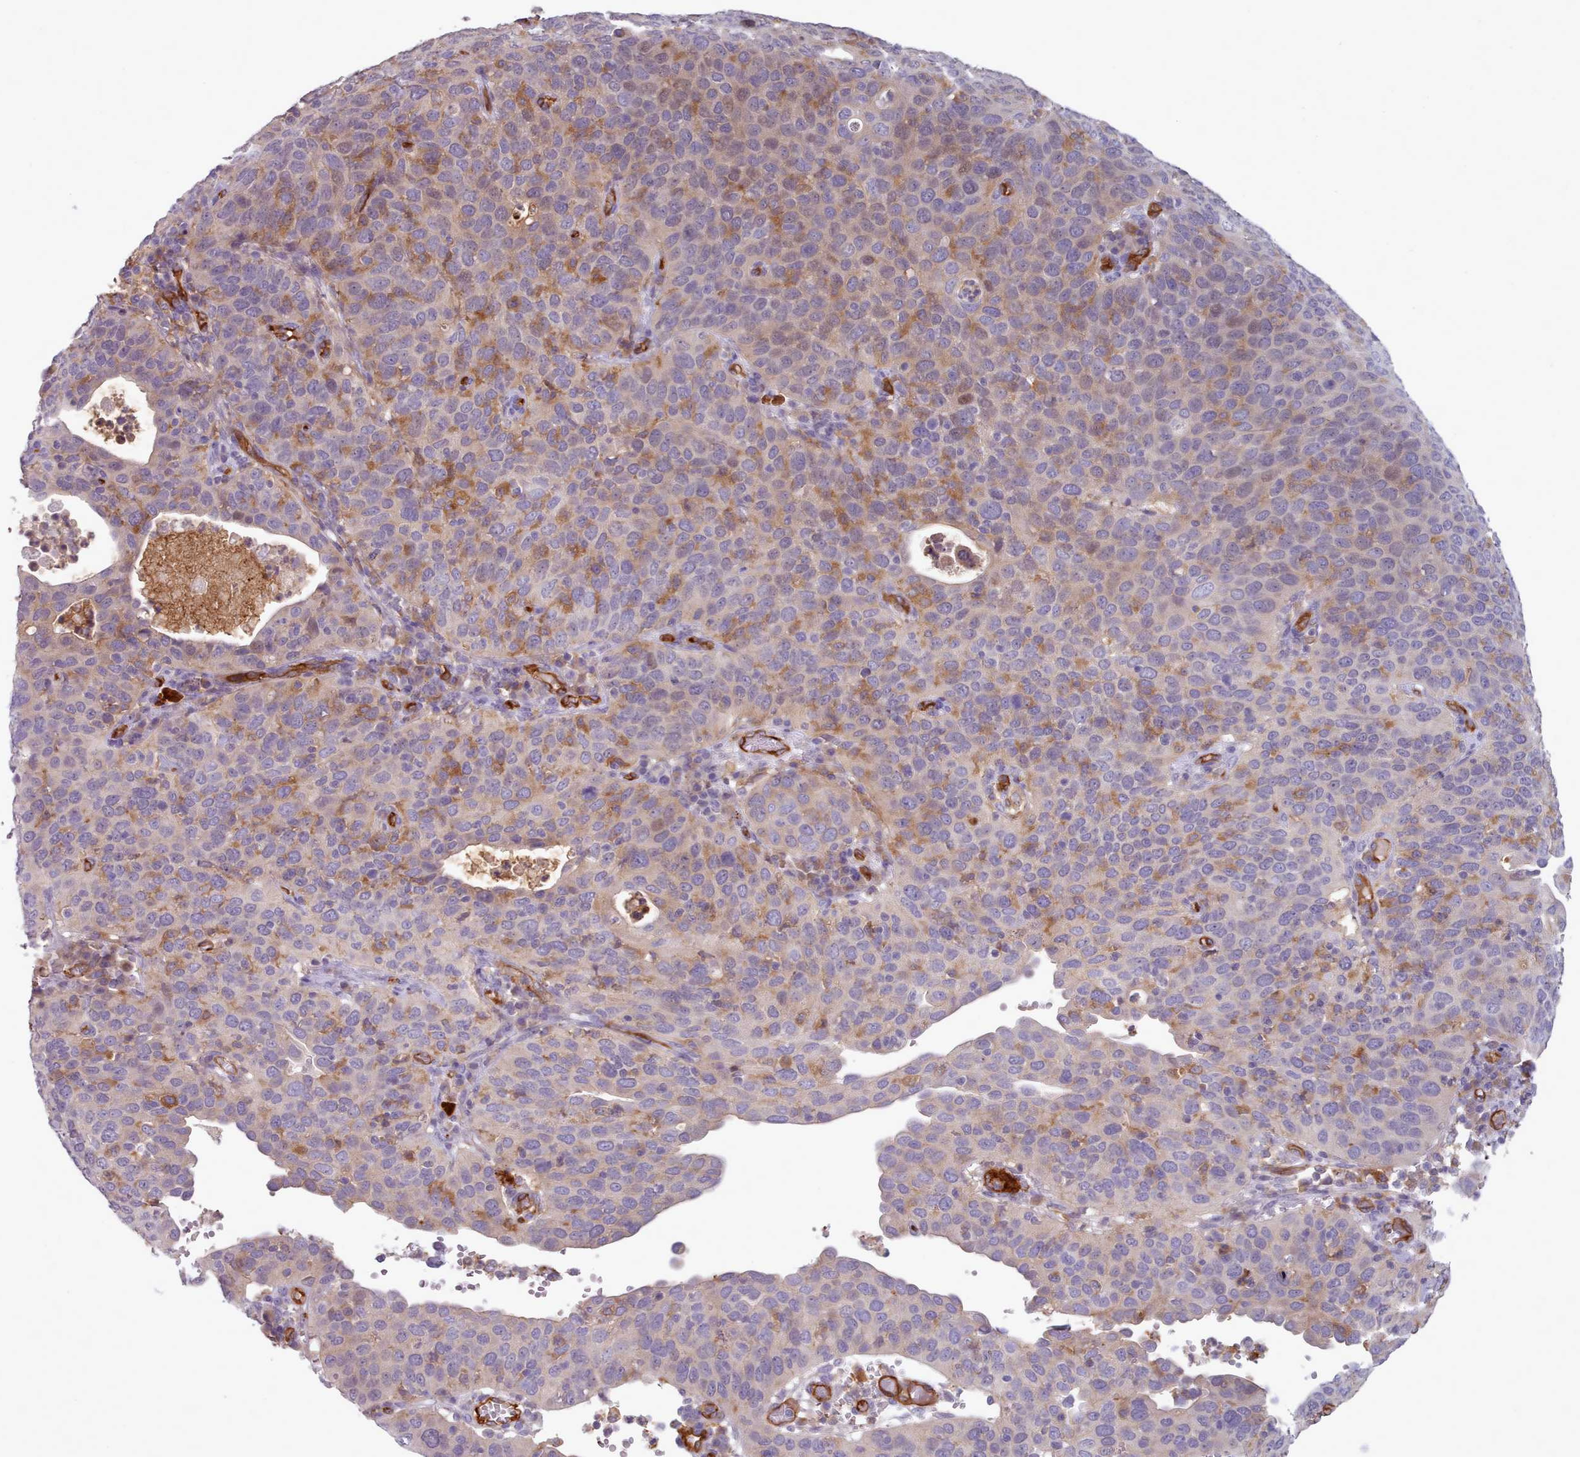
{"staining": {"intensity": "moderate", "quantity": "25%-75%", "location": "cytoplasmic/membranous"}, "tissue": "cervical cancer", "cell_type": "Tumor cells", "image_type": "cancer", "snomed": [{"axis": "morphology", "description": "Squamous cell carcinoma, NOS"}, {"axis": "topography", "description": "Cervix"}], "caption": "DAB immunohistochemical staining of cervical squamous cell carcinoma demonstrates moderate cytoplasmic/membranous protein staining in approximately 25%-75% of tumor cells. (brown staining indicates protein expression, while blue staining denotes nuclei).", "gene": "CD300LF", "patient": {"sex": "female", "age": 36}}